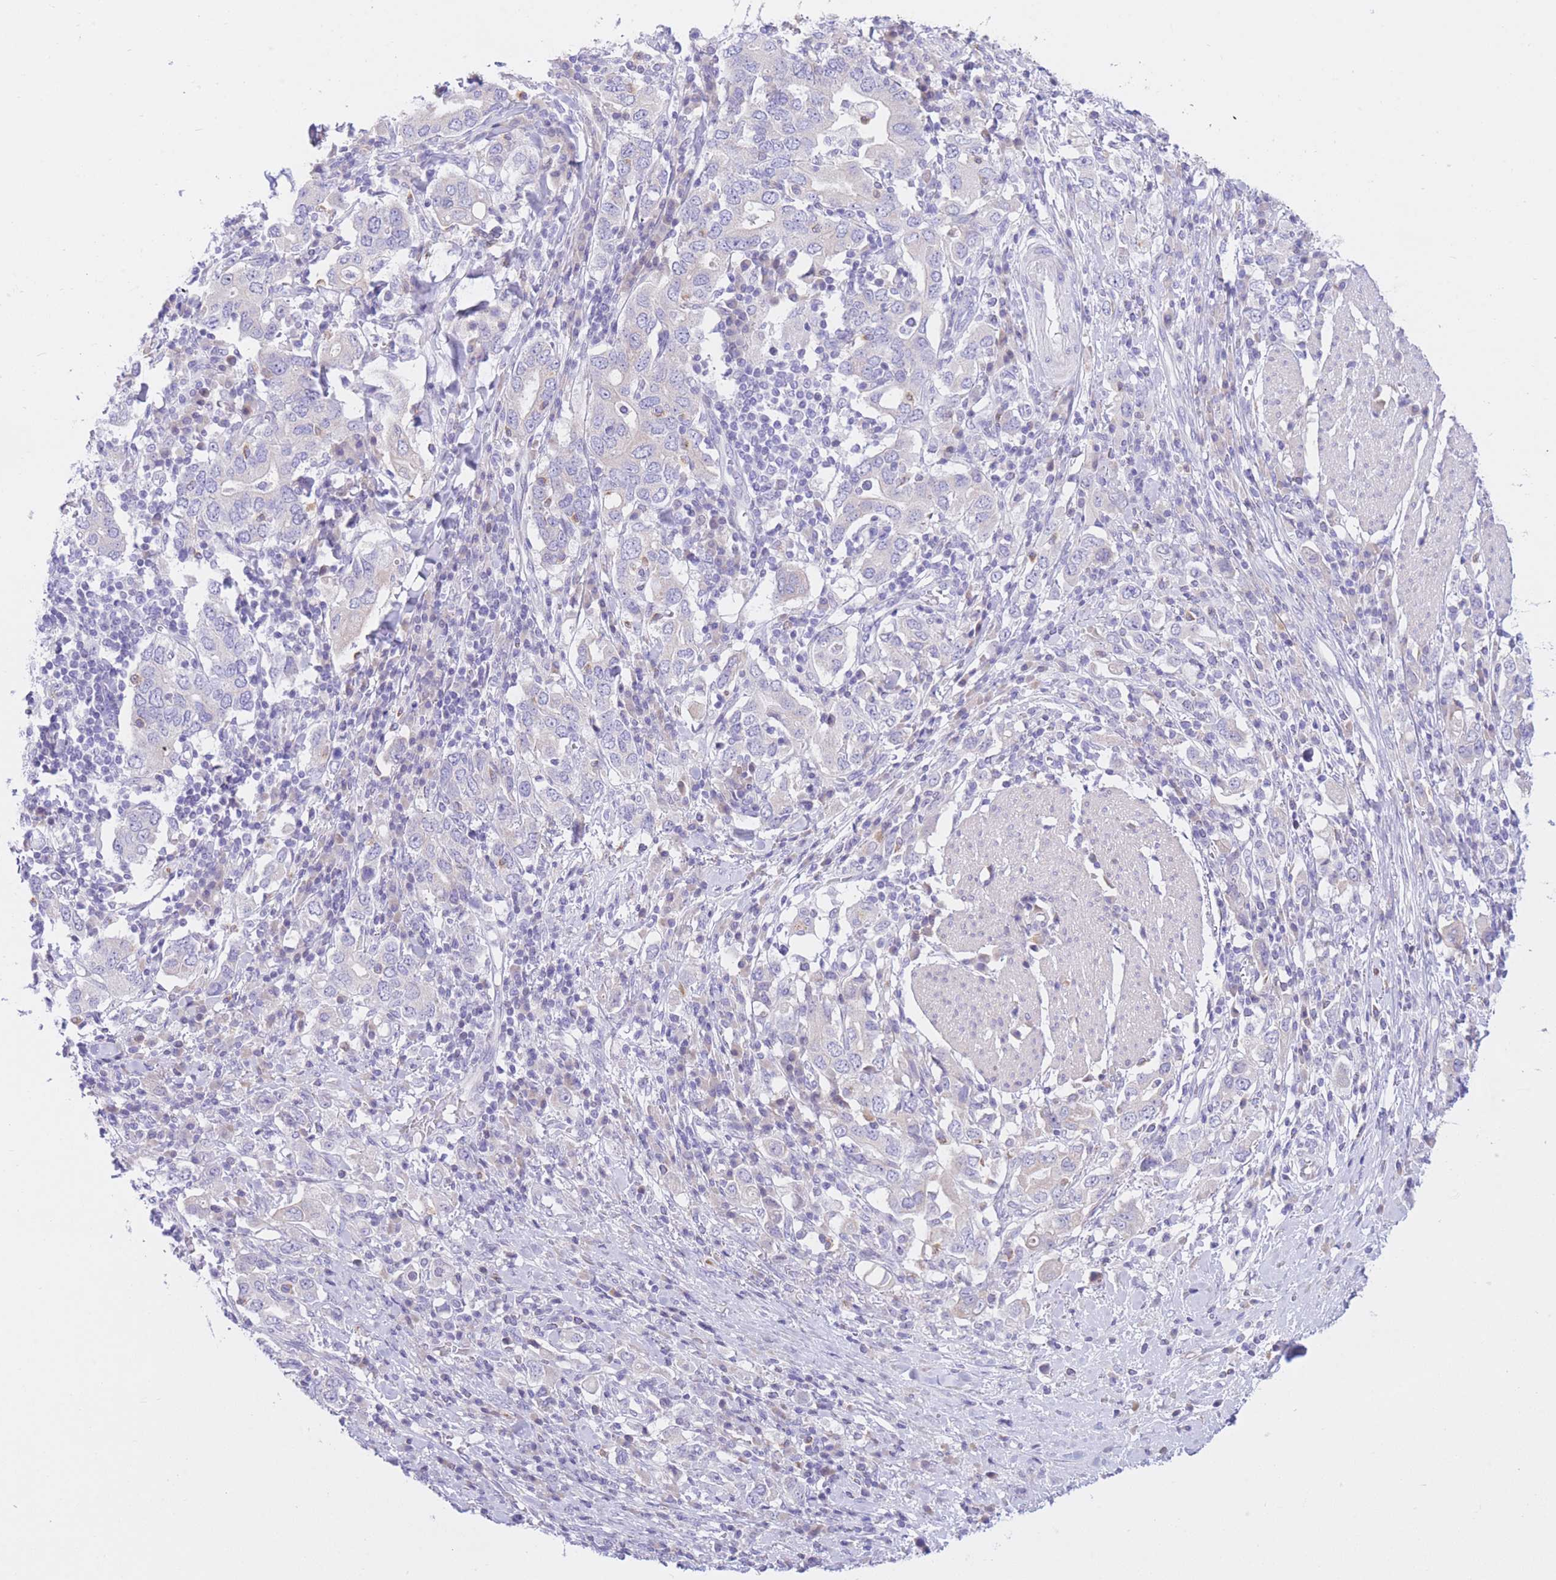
{"staining": {"intensity": "negative", "quantity": "none", "location": "none"}, "tissue": "stomach cancer", "cell_type": "Tumor cells", "image_type": "cancer", "snomed": [{"axis": "morphology", "description": "Adenocarcinoma, NOS"}, {"axis": "topography", "description": "Stomach, upper"}, {"axis": "topography", "description": "Stomach"}], "caption": "There is no significant positivity in tumor cells of stomach cancer.", "gene": "RPL39L", "patient": {"sex": "male", "age": 62}}